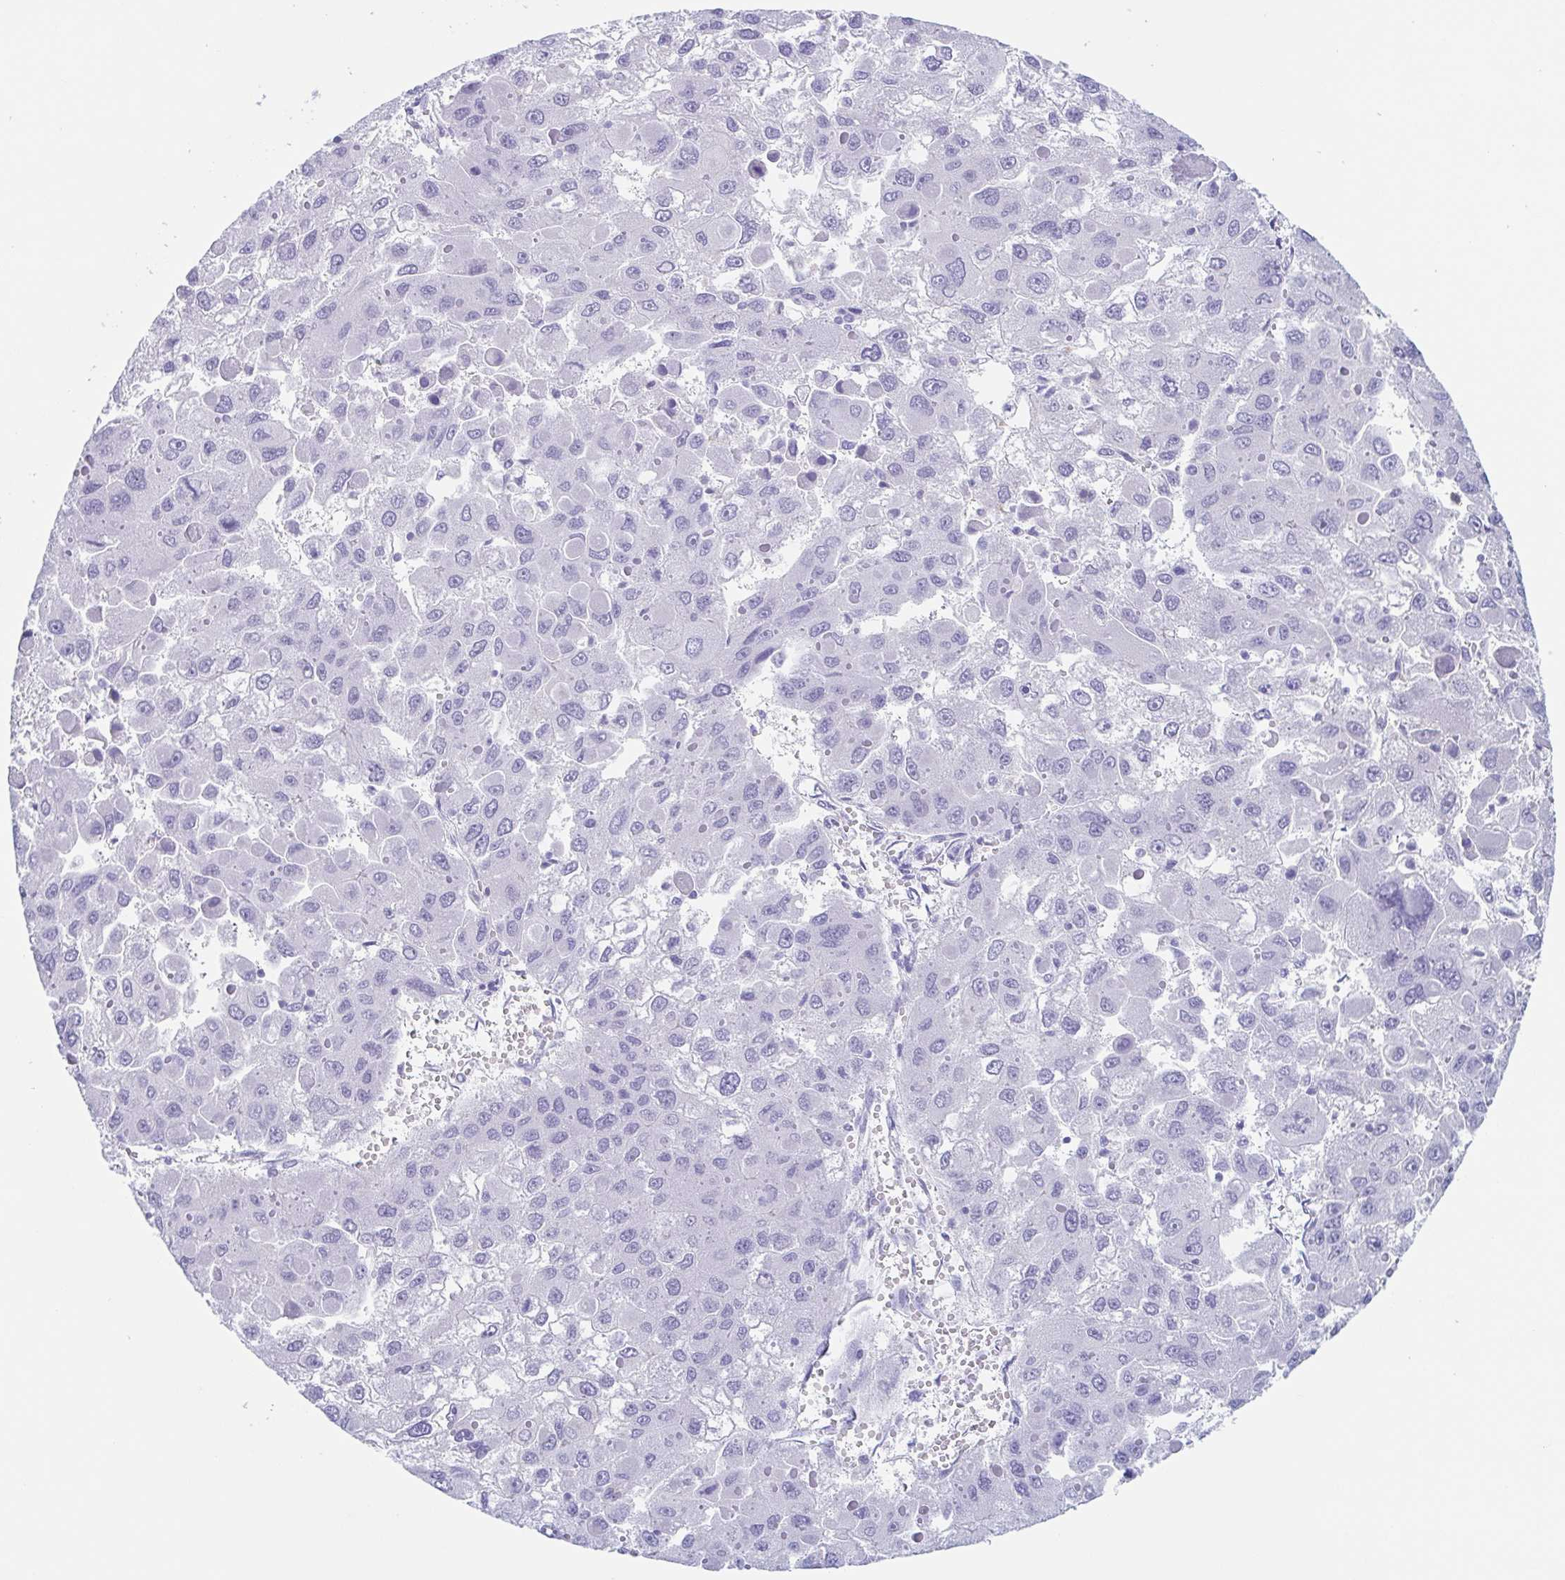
{"staining": {"intensity": "negative", "quantity": "none", "location": "none"}, "tissue": "liver cancer", "cell_type": "Tumor cells", "image_type": "cancer", "snomed": [{"axis": "morphology", "description": "Carcinoma, Hepatocellular, NOS"}, {"axis": "topography", "description": "Liver"}], "caption": "This is an IHC micrograph of human liver cancer (hepatocellular carcinoma). There is no expression in tumor cells.", "gene": "TAGLN3", "patient": {"sex": "female", "age": 41}}